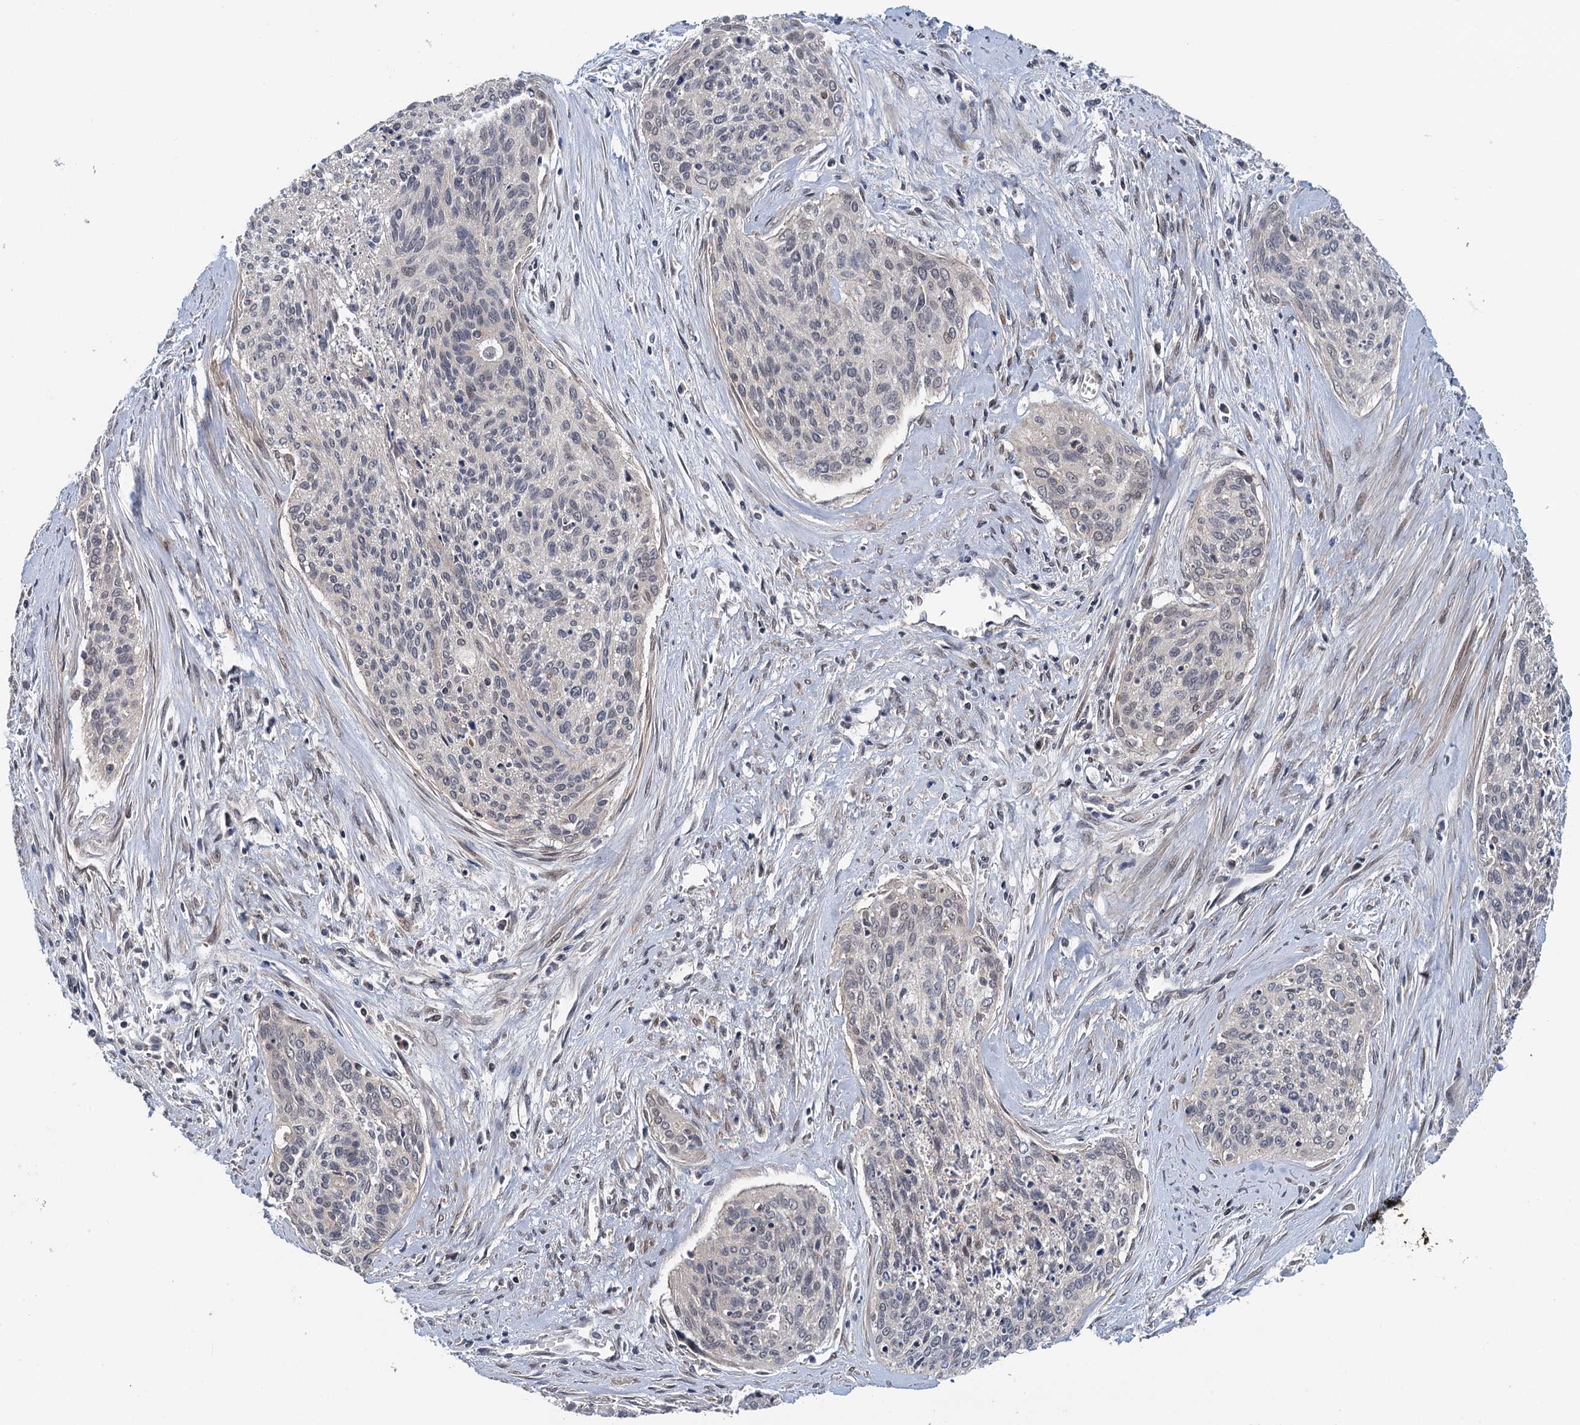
{"staining": {"intensity": "negative", "quantity": "none", "location": "none"}, "tissue": "cervical cancer", "cell_type": "Tumor cells", "image_type": "cancer", "snomed": [{"axis": "morphology", "description": "Squamous cell carcinoma, NOS"}, {"axis": "topography", "description": "Cervix"}], "caption": "Immunohistochemistry (IHC) photomicrograph of neoplastic tissue: cervical squamous cell carcinoma stained with DAB (3,3'-diaminobenzidine) exhibits no significant protein staining in tumor cells.", "gene": "MDM1", "patient": {"sex": "female", "age": 55}}